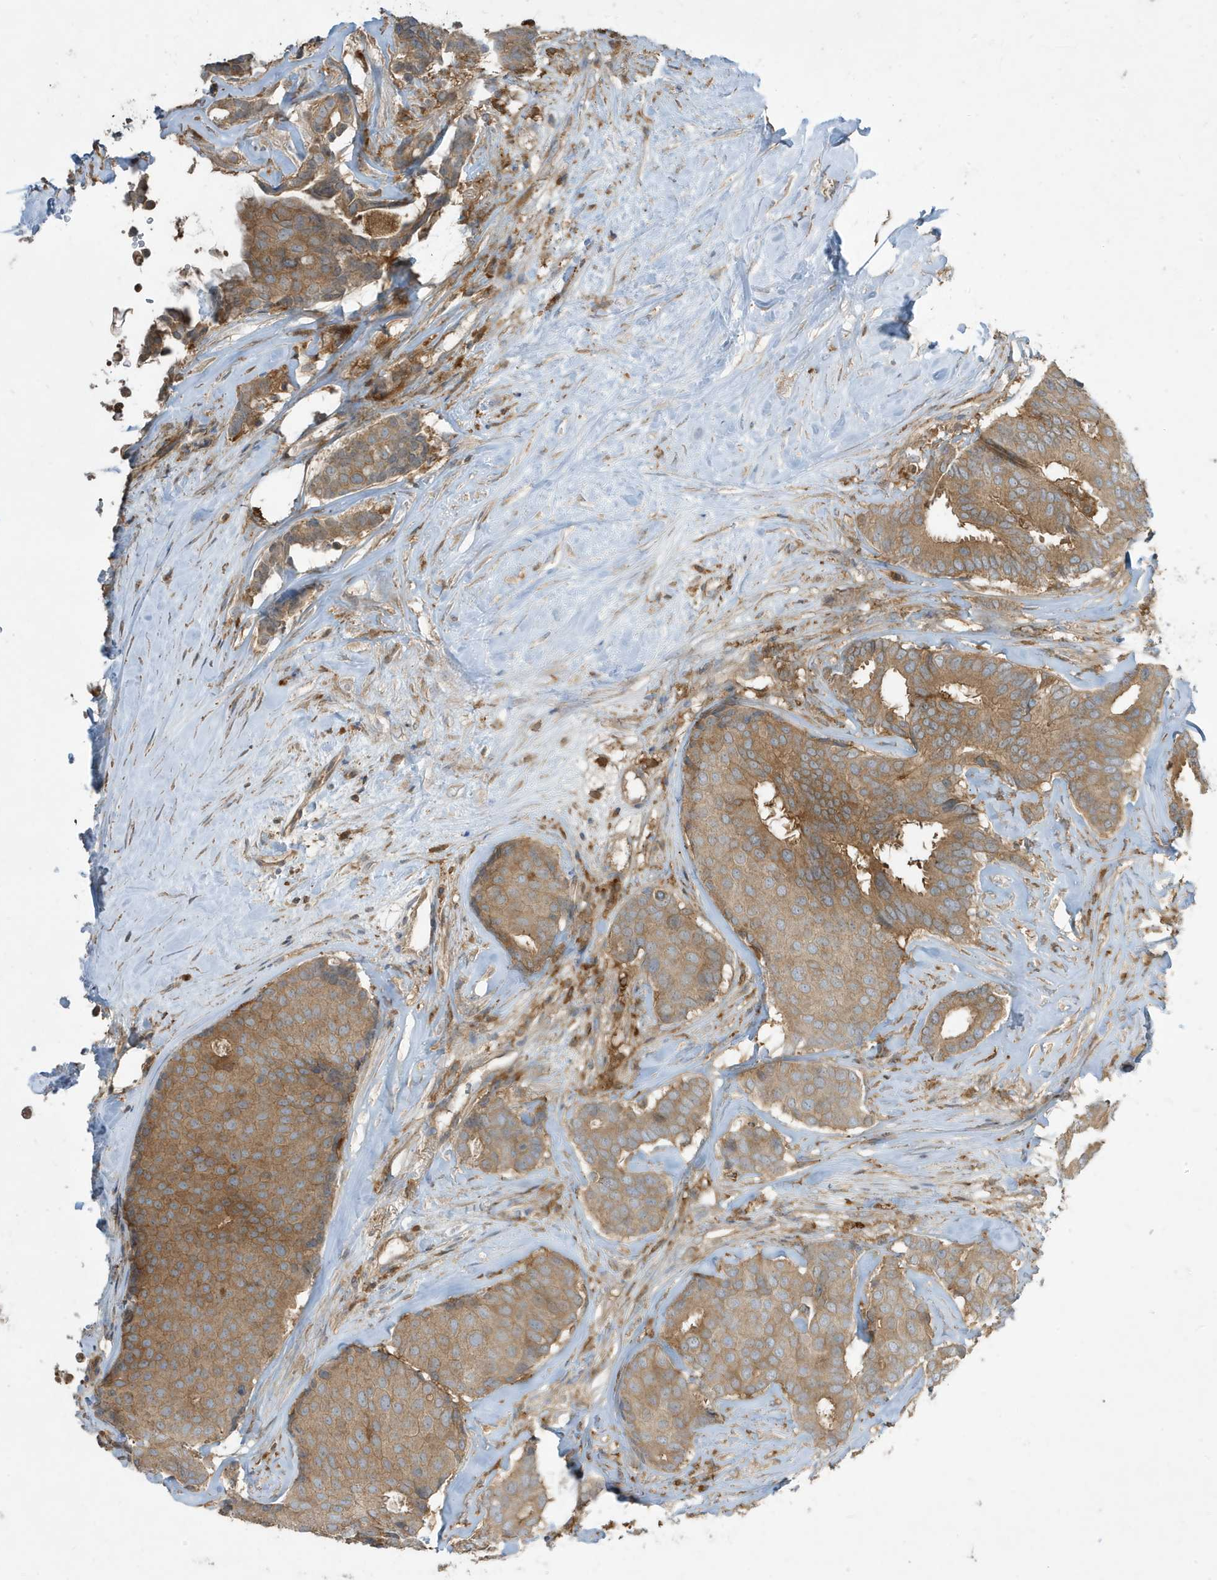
{"staining": {"intensity": "moderate", "quantity": ">75%", "location": "cytoplasmic/membranous"}, "tissue": "breast cancer", "cell_type": "Tumor cells", "image_type": "cancer", "snomed": [{"axis": "morphology", "description": "Duct carcinoma"}, {"axis": "topography", "description": "Breast"}], "caption": "The immunohistochemical stain shows moderate cytoplasmic/membranous expression in tumor cells of breast intraductal carcinoma tissue.", "gene": "ABTB1", "patient": {"sex": "female", "age": 75}}